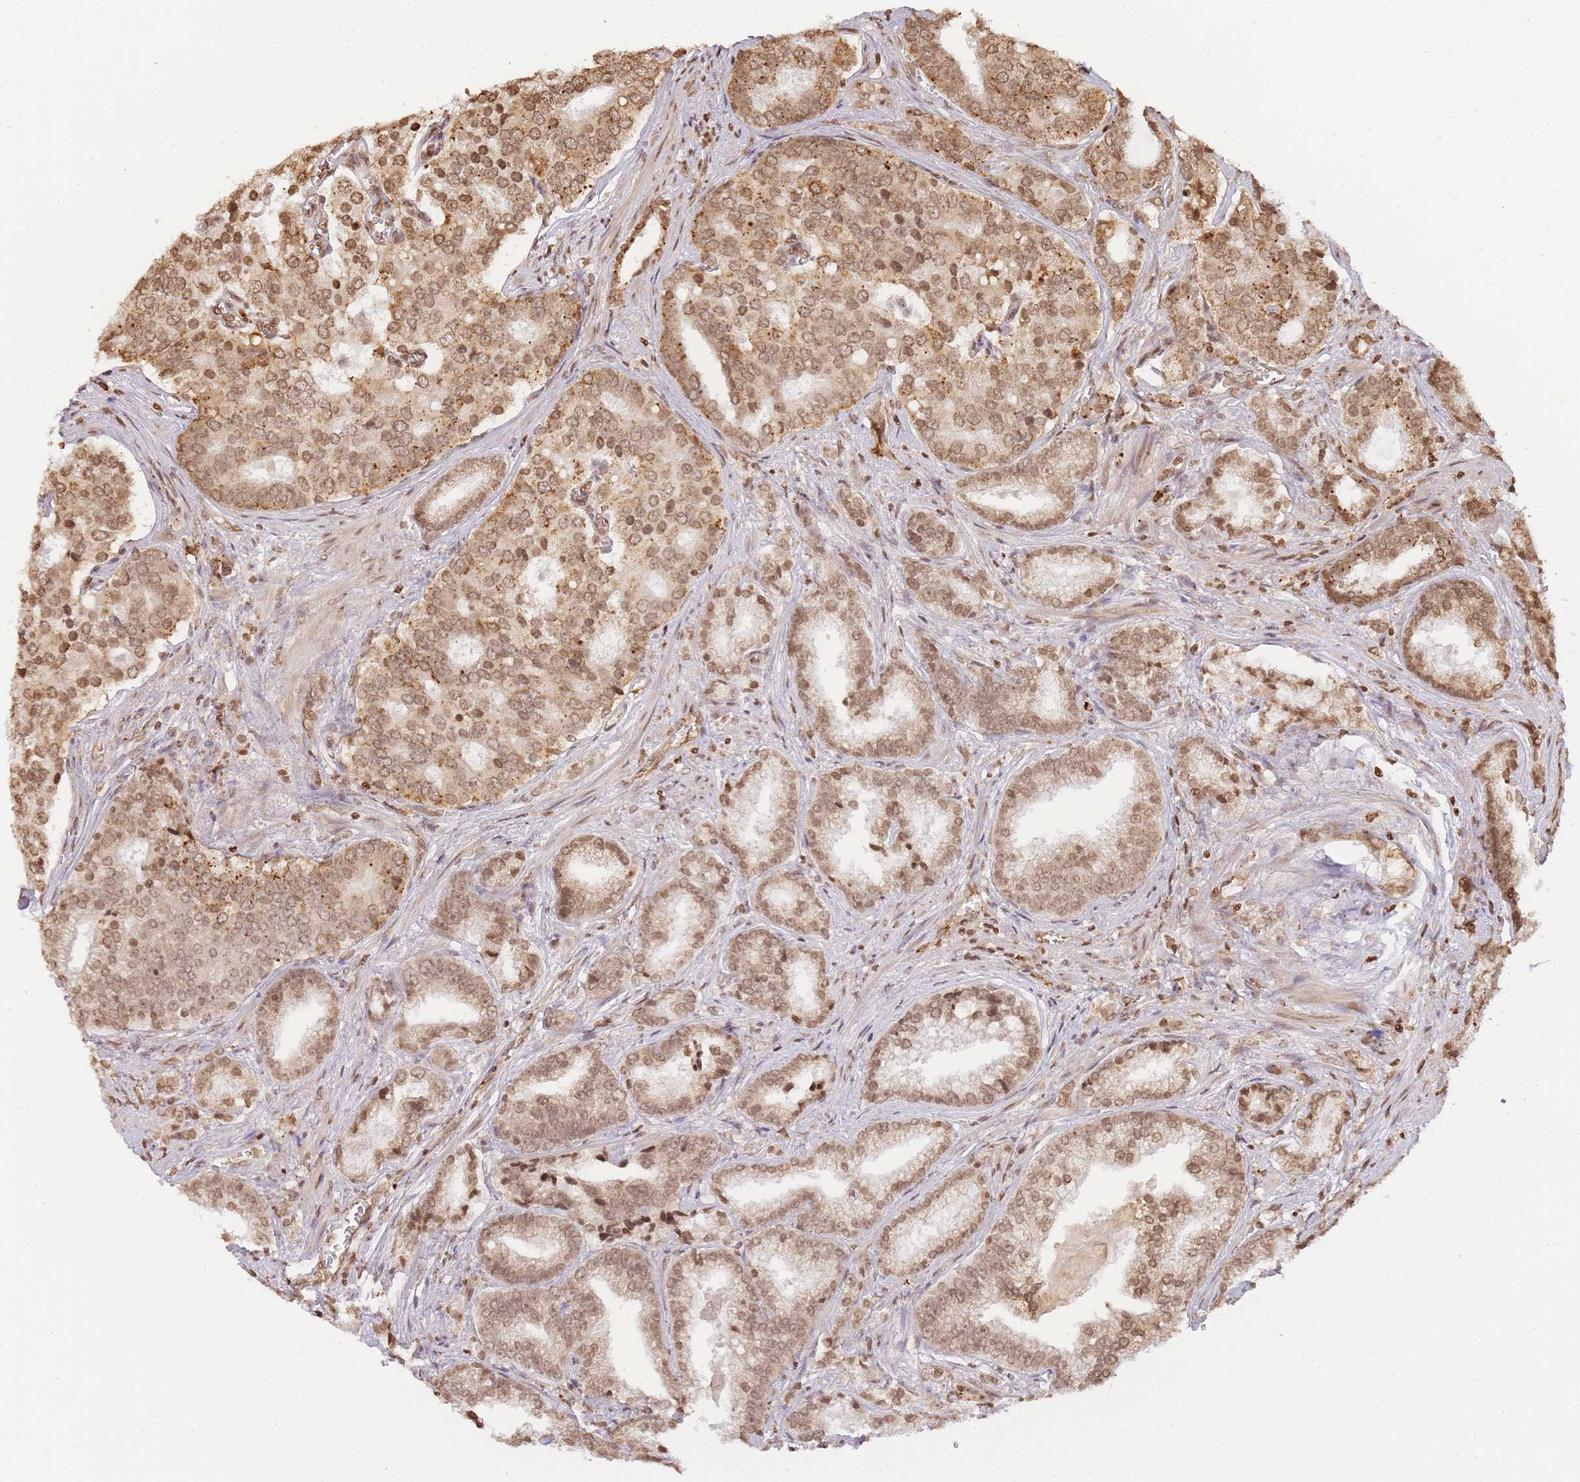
{"staining": {"intensity": "moderate", "quantity": ">75%", "location": "cytoplasmic/membranous,nuclear"}, "tissue": "prostate cancer", "cell_type": "Tumor cells", "image_type": "cancer", "snomed": [{"axis": "morphology", "description": "Adenocarcinoma, High grade"}, {"axis": "topography", "description": "Prostate"}], "caption": "High-grade adenocarcinoma (prostate) stained with a brown dye exhibits moderate cytoplasmic/membranous and nuclear positive positivity in approximately >75% of tumor cells.", "gene": "WWTR1", "patient": {"sex": "male", "age": 67}}